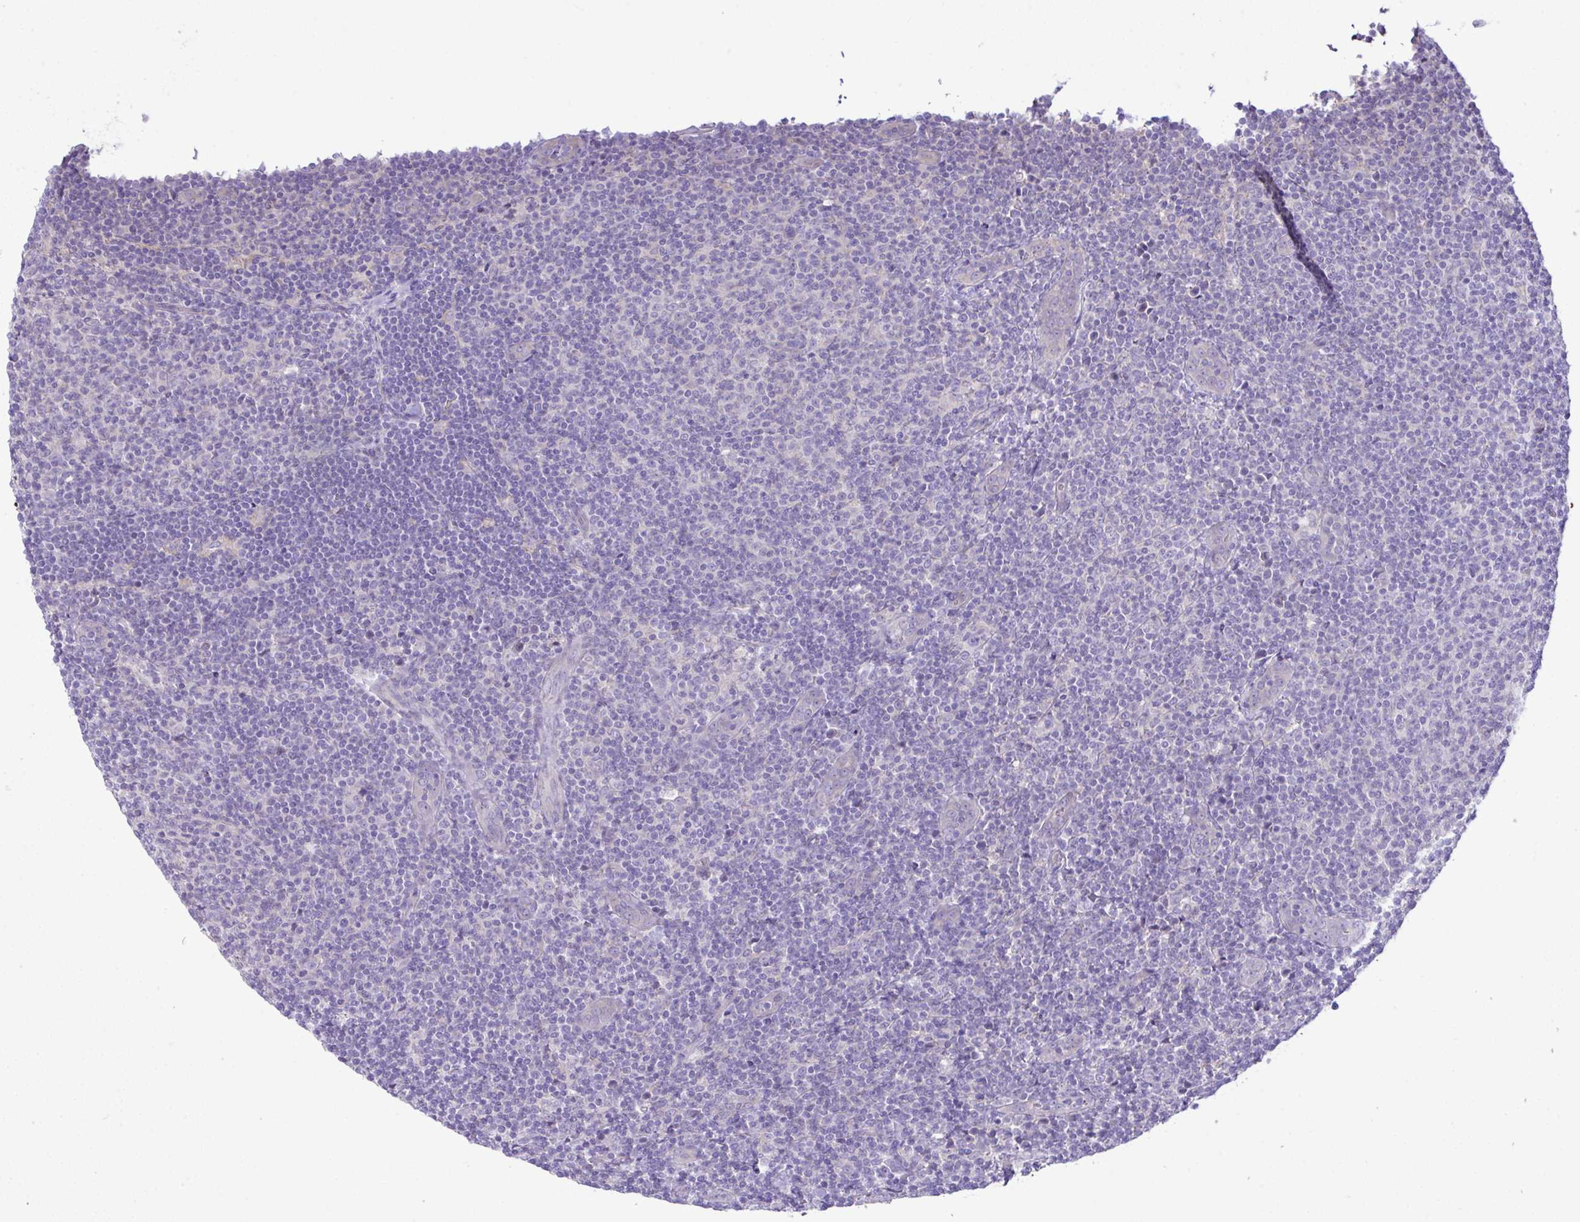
{"staining": {"intensity": "negative", "quantity": "none", "location": "none"}, "tissue": "lymphoma", "cell_type": "Tumor cells", "image_type": "cancer", "snomed": [{"axis": "morphology", "description": "Malignant lymphoma, non-Hodgkin's type, Low grade"}, {"axis": "topography", "description": "Lymph node"}], "caption": "Lymphoma was stained to show a protein in brown. There is no significant staining in tumor cells. (Stains: DAB (3,3'-diaminobenzidine) IHC with hematoxylin counter stain, Microscopy: brightfield microscopy at high magnification).", "gene": "OR4P4", "patient": {"sex": "male", "age": 66}}